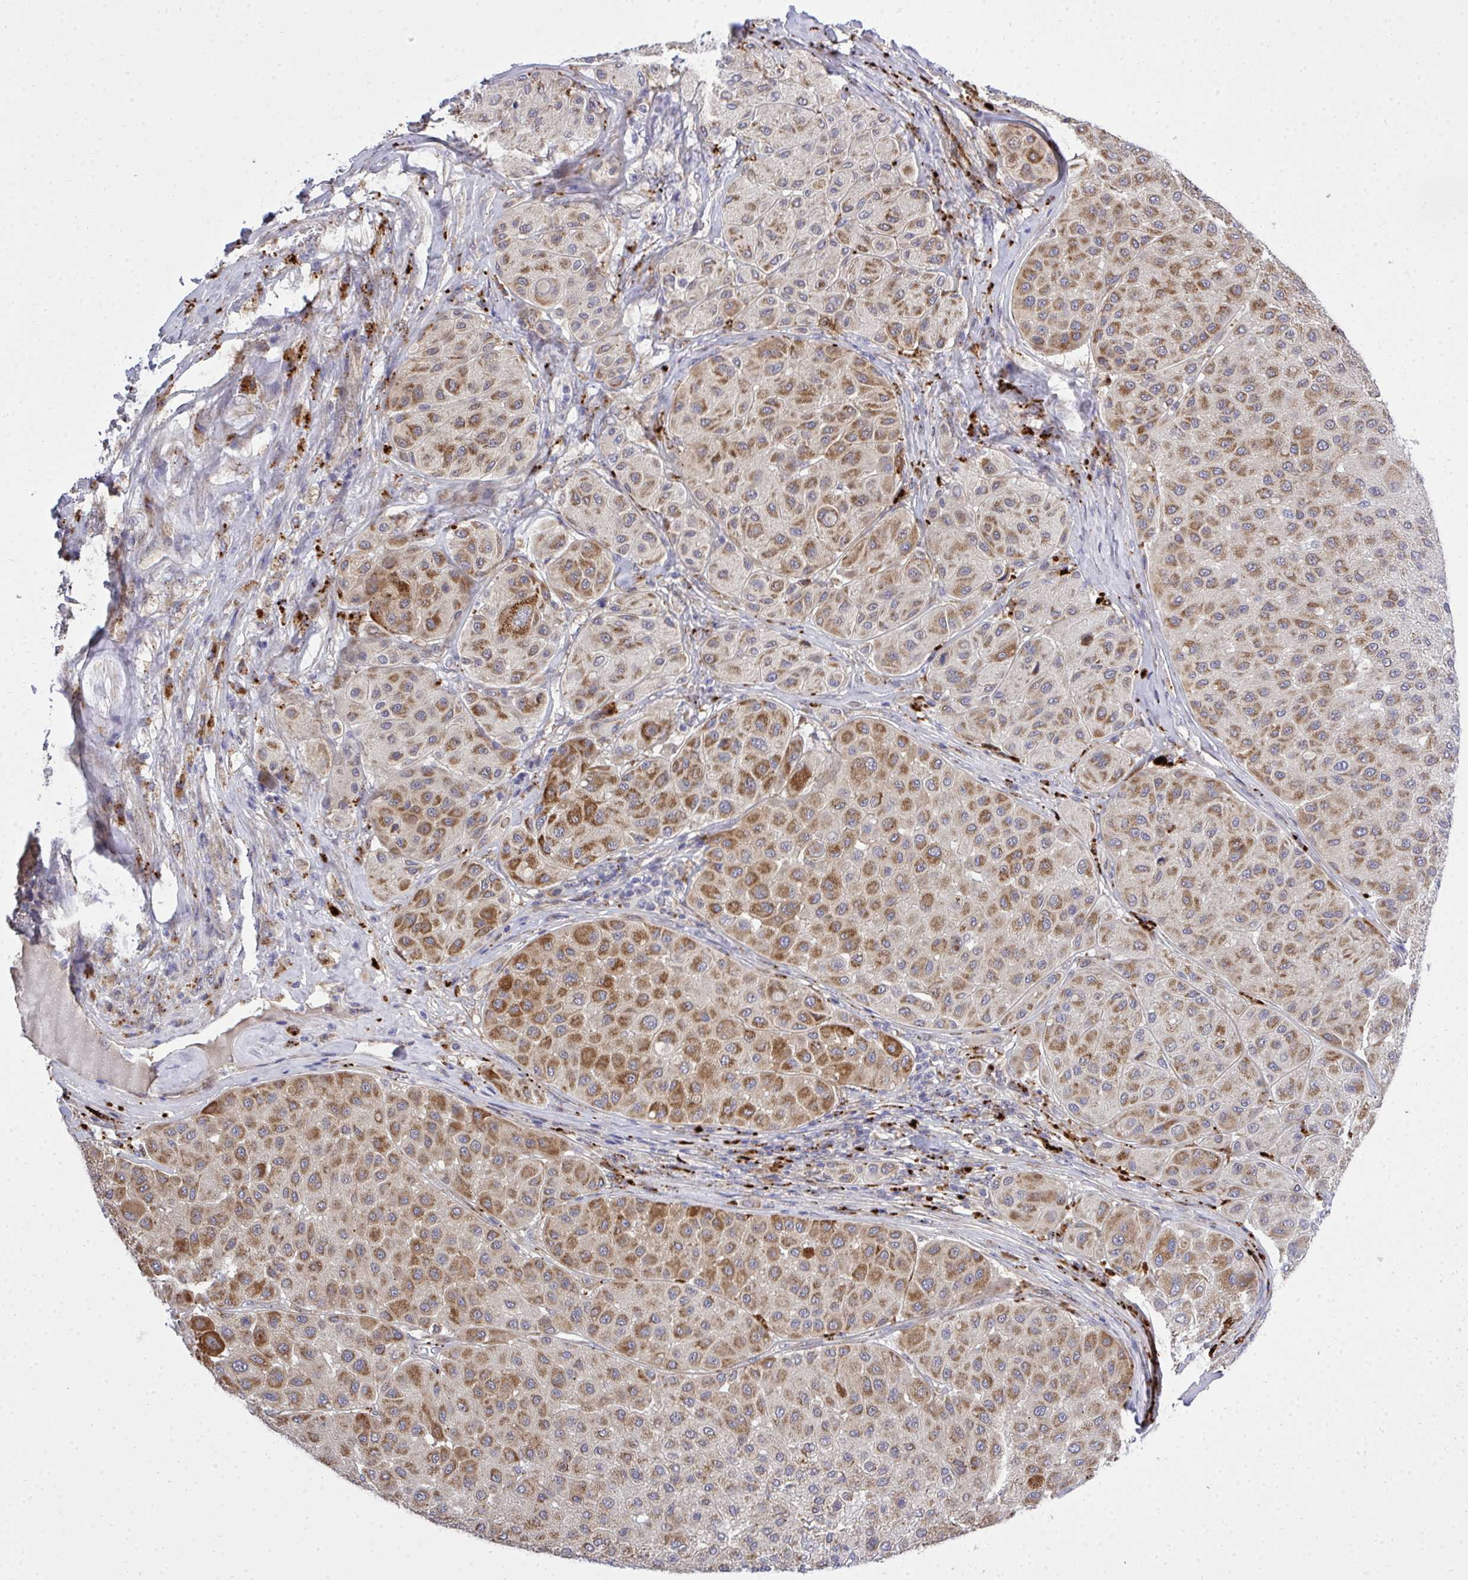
{"staining": {"intensity": "moderate", "quantity": ">75%", "location": "cytoplasmic/membranous"}, "tissue": "melanoma", "cell_type": "Tumor cells", "image_type": "cancer", "snomed": [{"axis": "morphology", "description": "Malignant melanoma, Metastatic site"}, {"axis": "topography", "description": "Smooth muscle"}], "caption": "Melanoma was stained to show a protein in brown. There is medium levels of moderate cytoplasmic/membranous staining in about >75% of tumor cells.", "gene": "XAF1", "patient": {"sex": "male", "age": 41}}